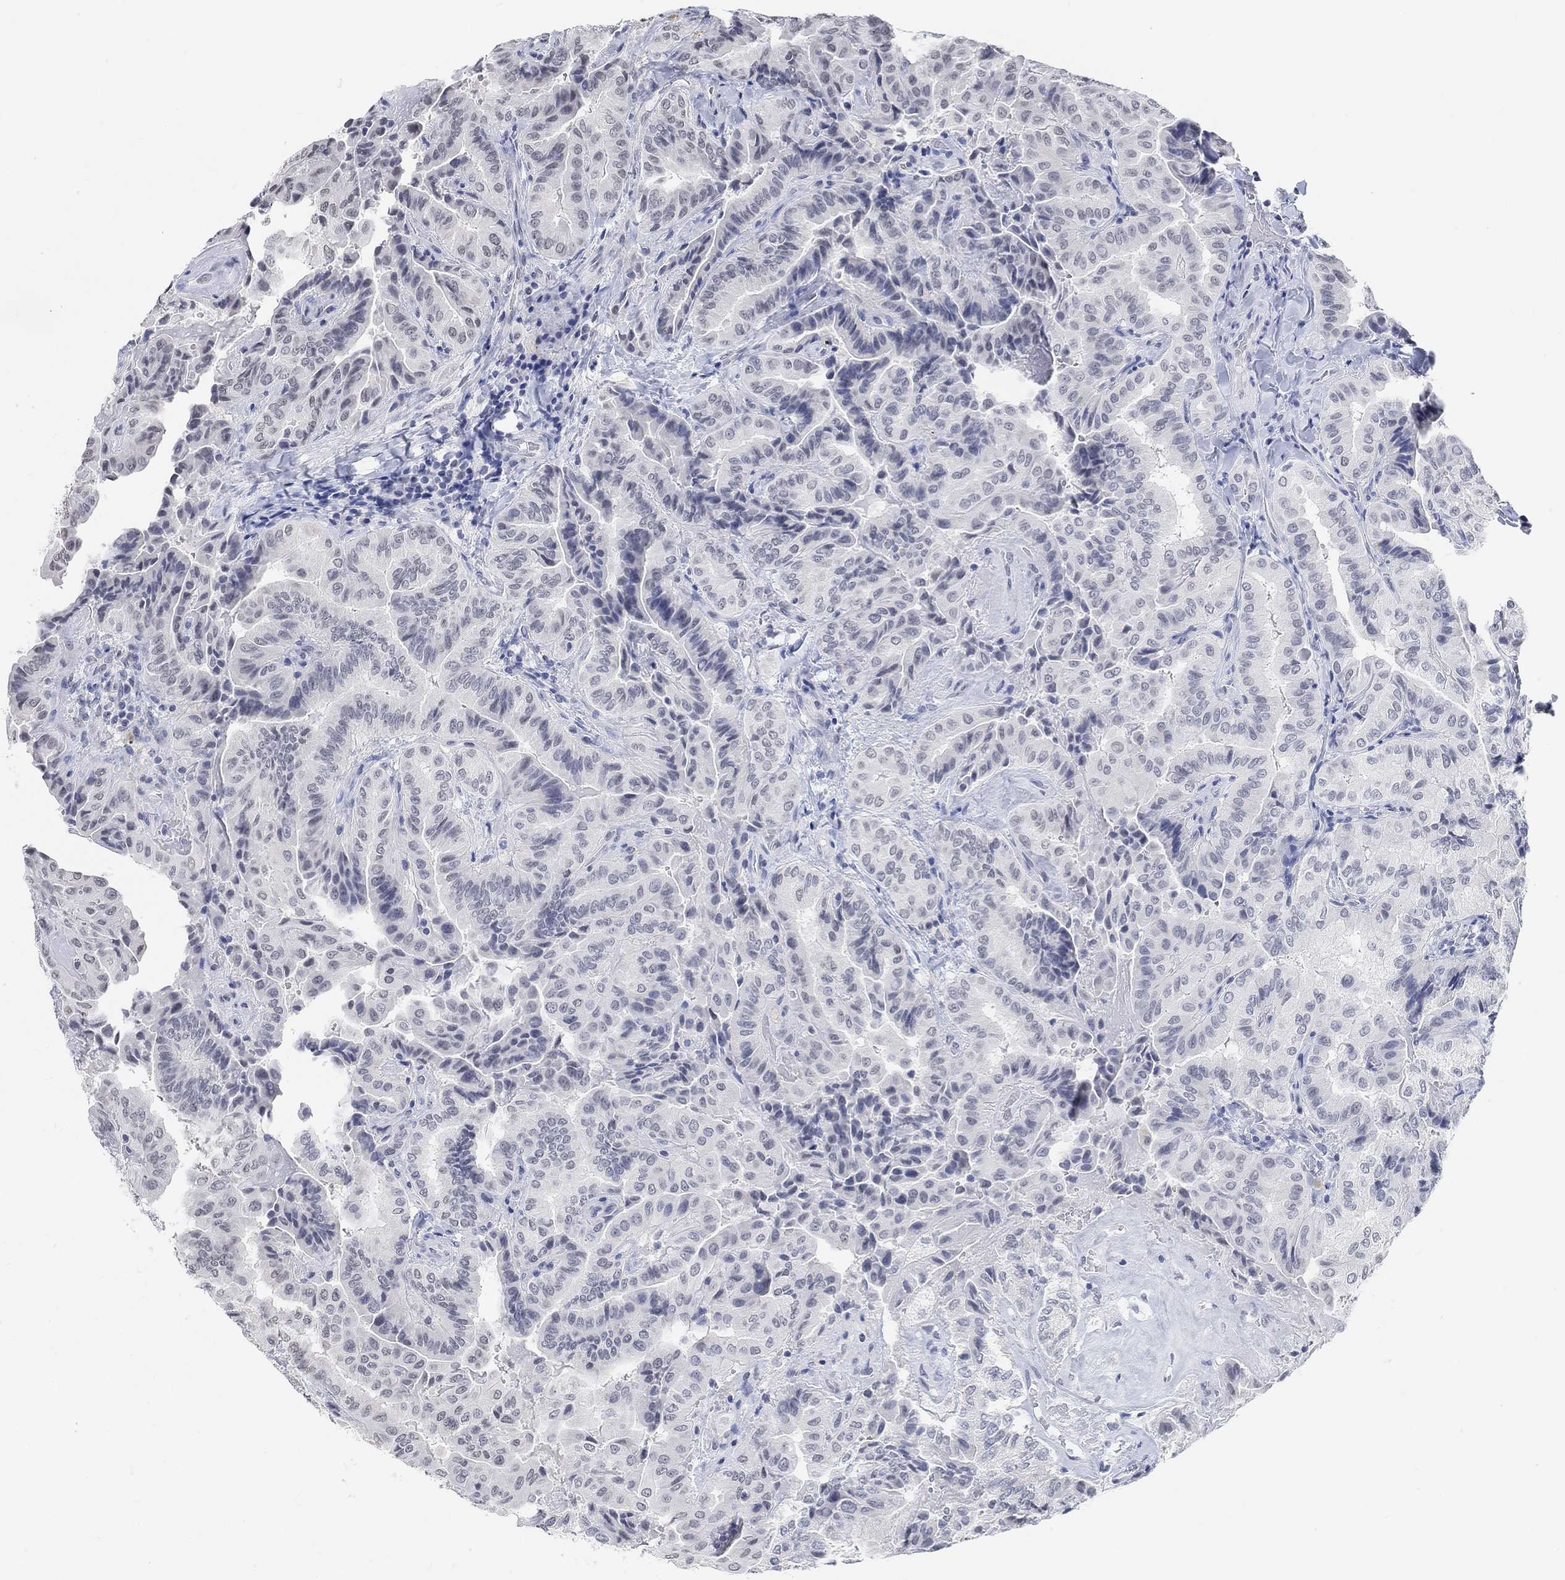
{"staining": {"intensity": "weak", "quantity": "<25%", "location": "nuclear"}, "tissue": "thyroid cancer", "cell_type": "Tumor cells", "image_type": "cancer", "snomed": [{"axis": "morphology", "description": "Papillary adenocarcinoma, NOS"}, {"axis": "topography", "description": "Thyroid gland"}], "caption": "IHC image of human thyroid papillary adenocarcinoma stained for a protein (brown), which exhibits no staining in tumor cells.", "gene": "PURG", "patient": {"sex": "female", "age": 68}}